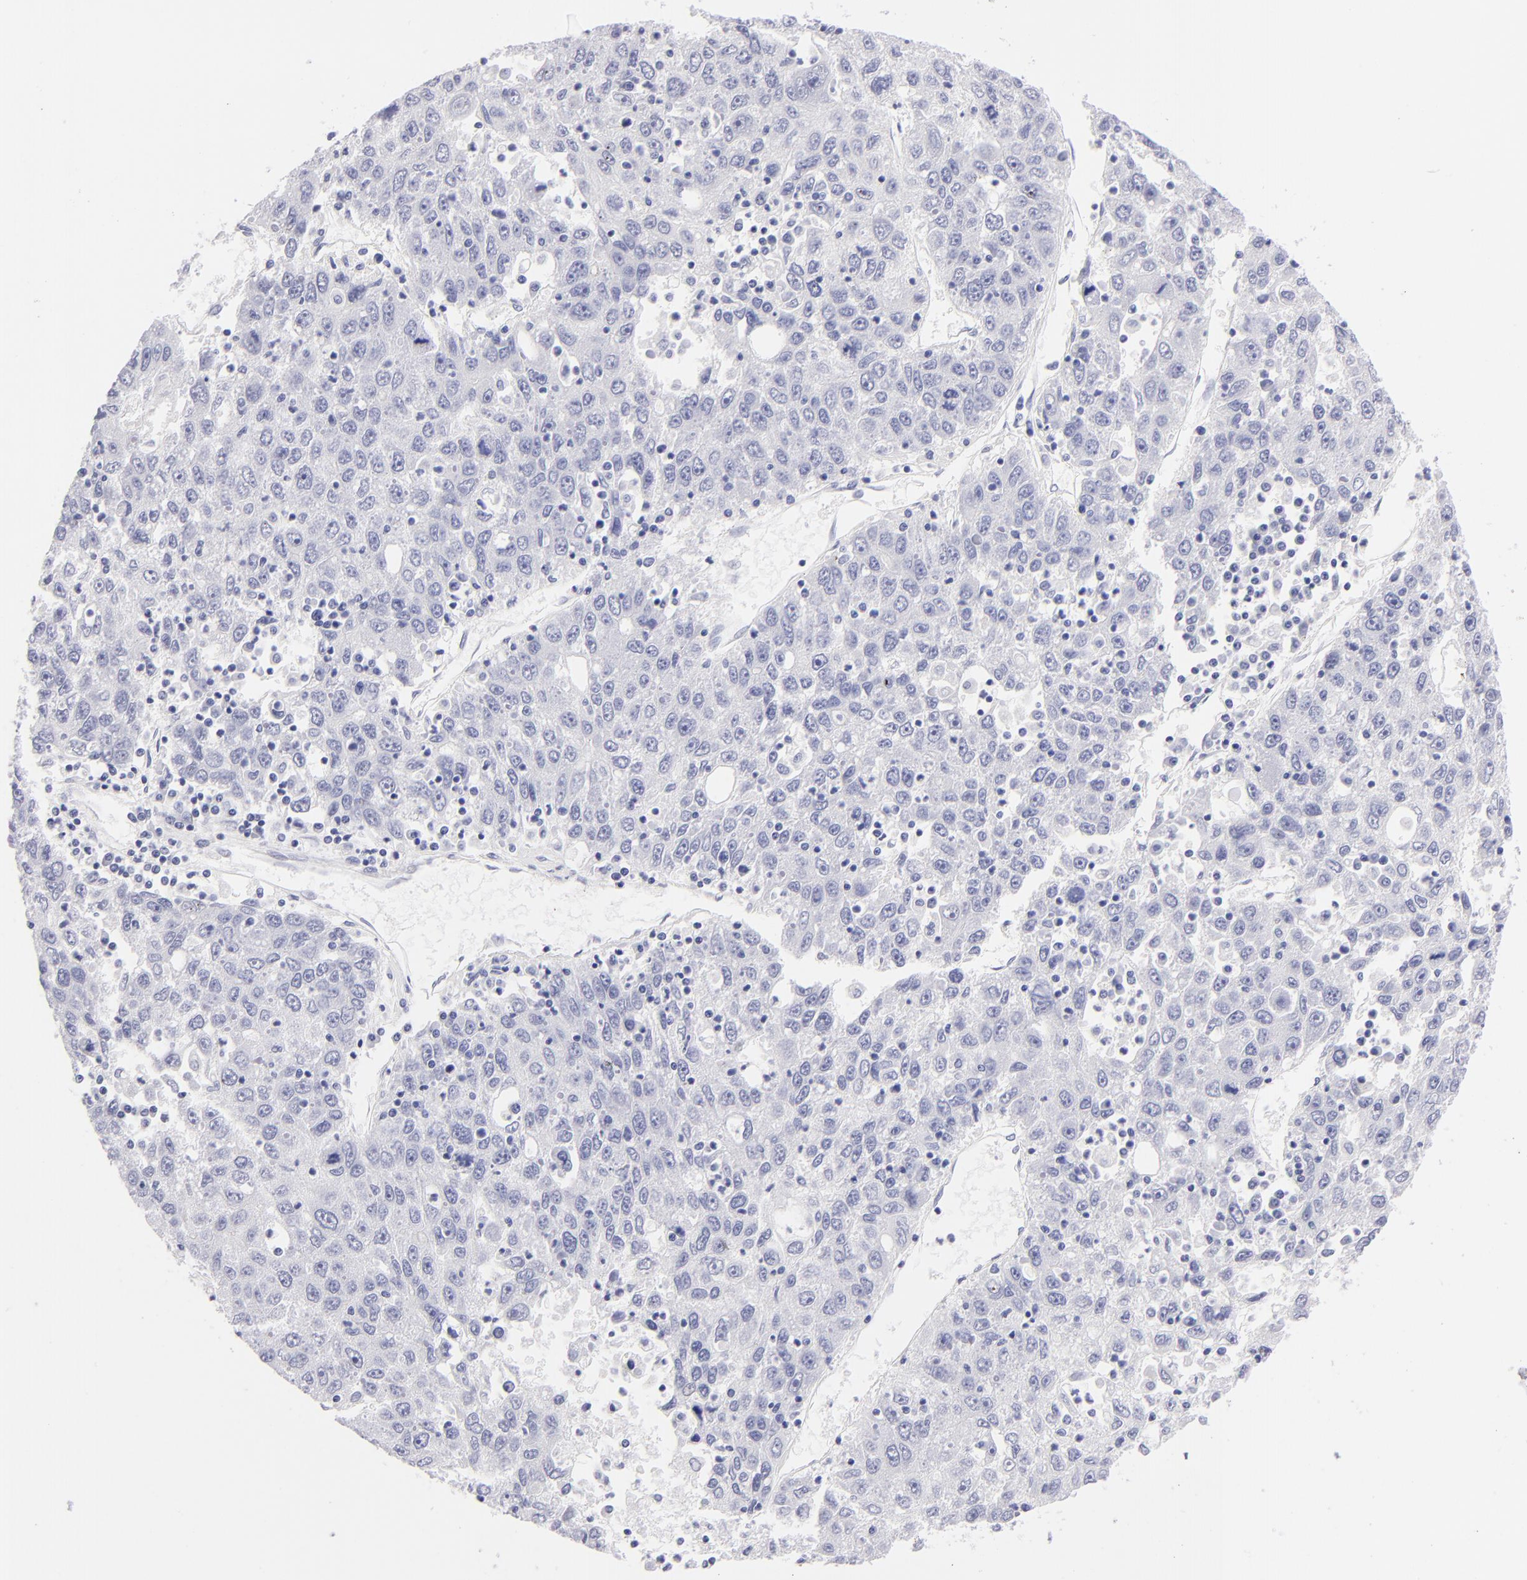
{"staining": {"intensity": "negative", "quantity": "none", "location": "none"}, "tissue": "liver cancer", "cell_type": "Tumor cells", "image_type": "cancer", "snomed": [{"axis": "morphology", "description": "Carcinoma, Hepatocellular, NOS"}, {"axis": "topography", "description": "Liver"}], "caption": "Immunohistochemistry (IHC) micrograph of liver hepatocellular carcinoma stained for a protein (brown), which shows no expression in tumor cells.", "gene": "PRPH", "patient": {"sex": "male", "age": 49}}